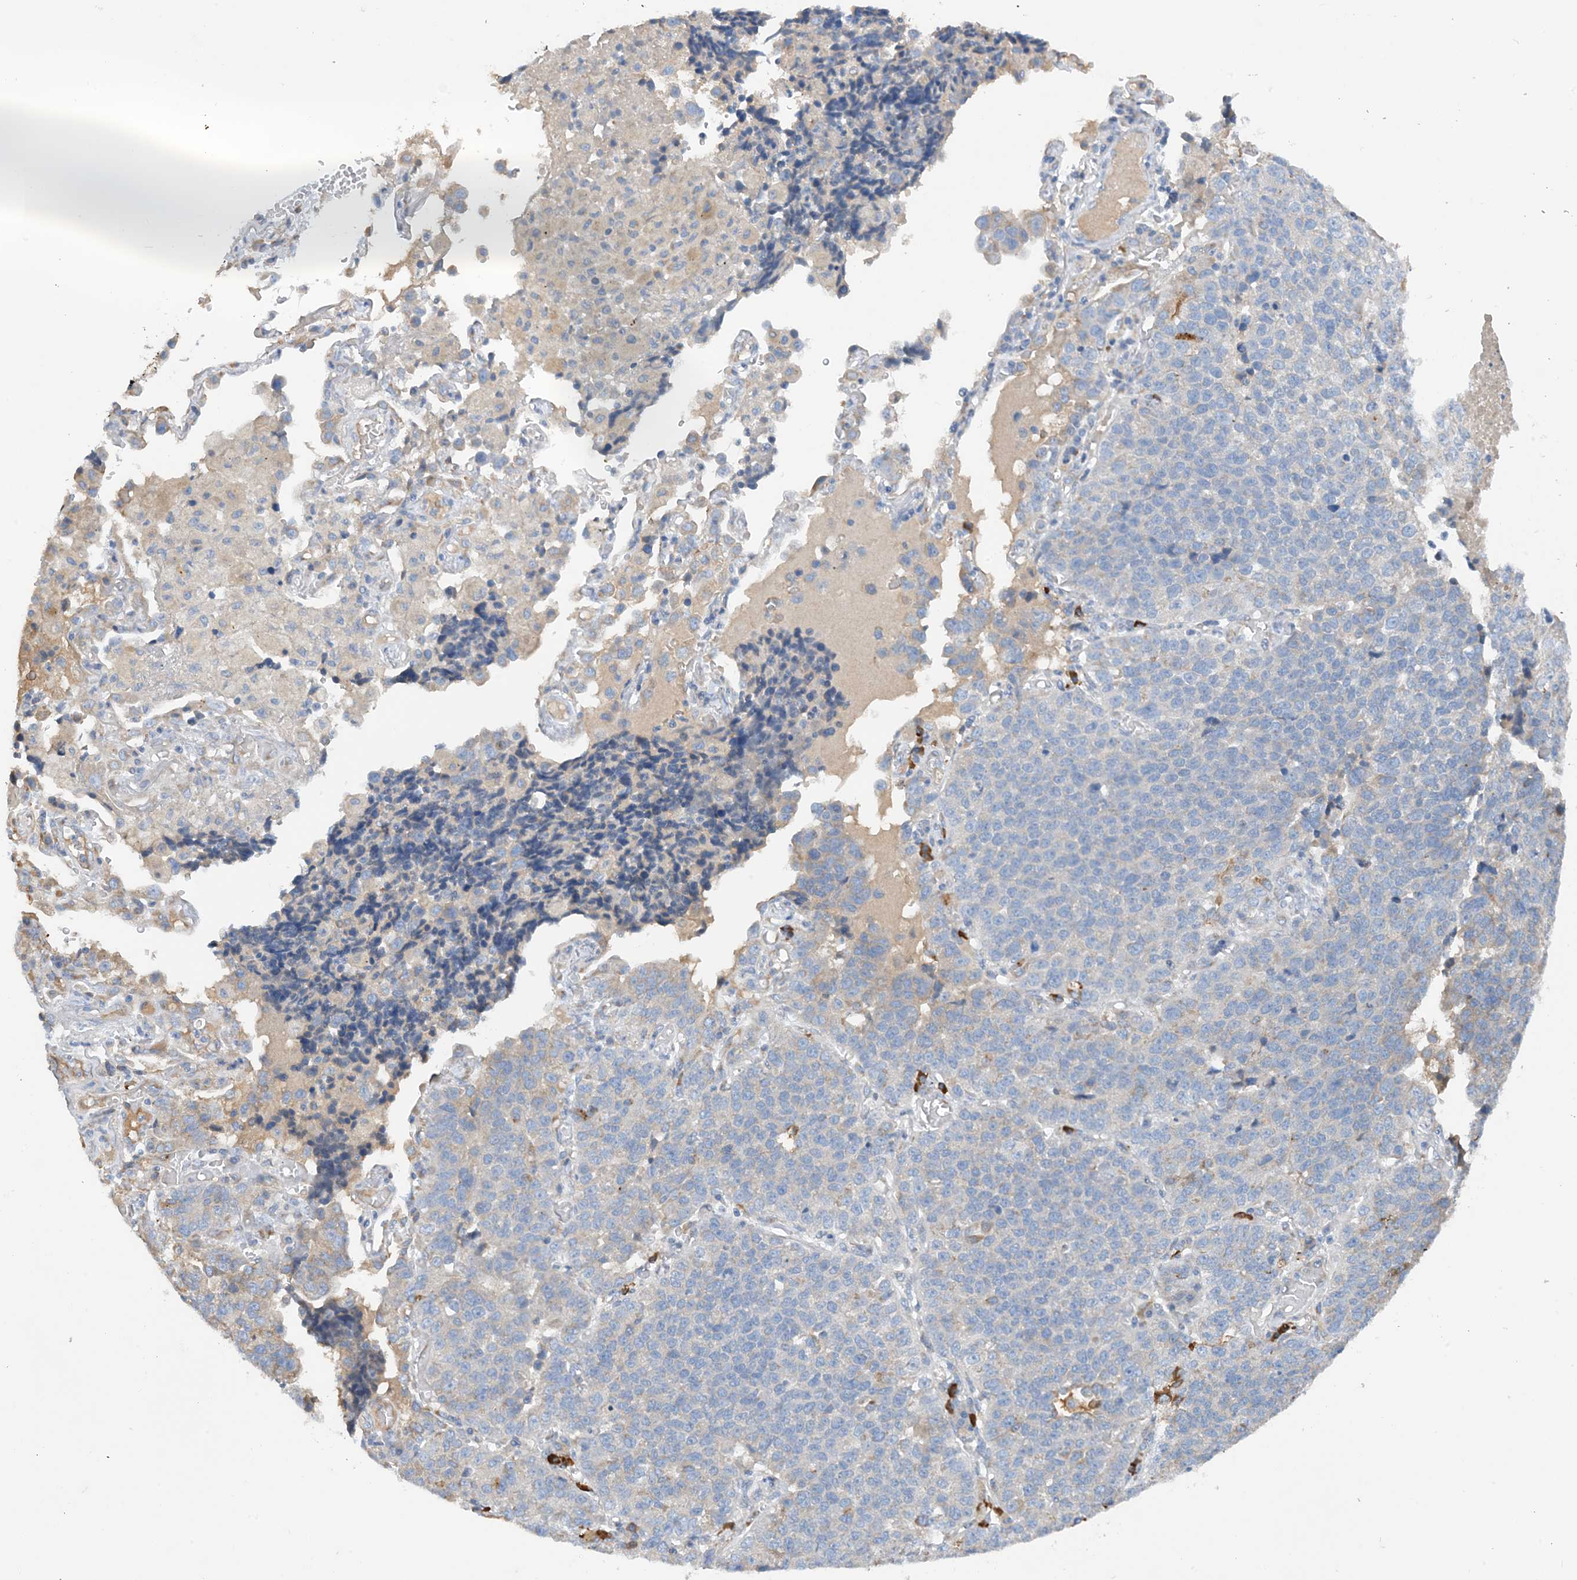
{"staining": {"intensity": "negative", "quantity": "none", "location": "none"}, "tissue": "lung cancer", "cell_type": "Tumor cells", "image_type": "cancer", "snomed": [{"axis": "morphology", "description": "Adenocarcinoma, NOS"}, {"axis": "topography", "description": "Lung"}], "caption": "Tumor cells are negative for brown protein staining in lung adenocarcinoma.", "gene": "SLC5A11", "patient": {"sex": "male", "age": 49}}